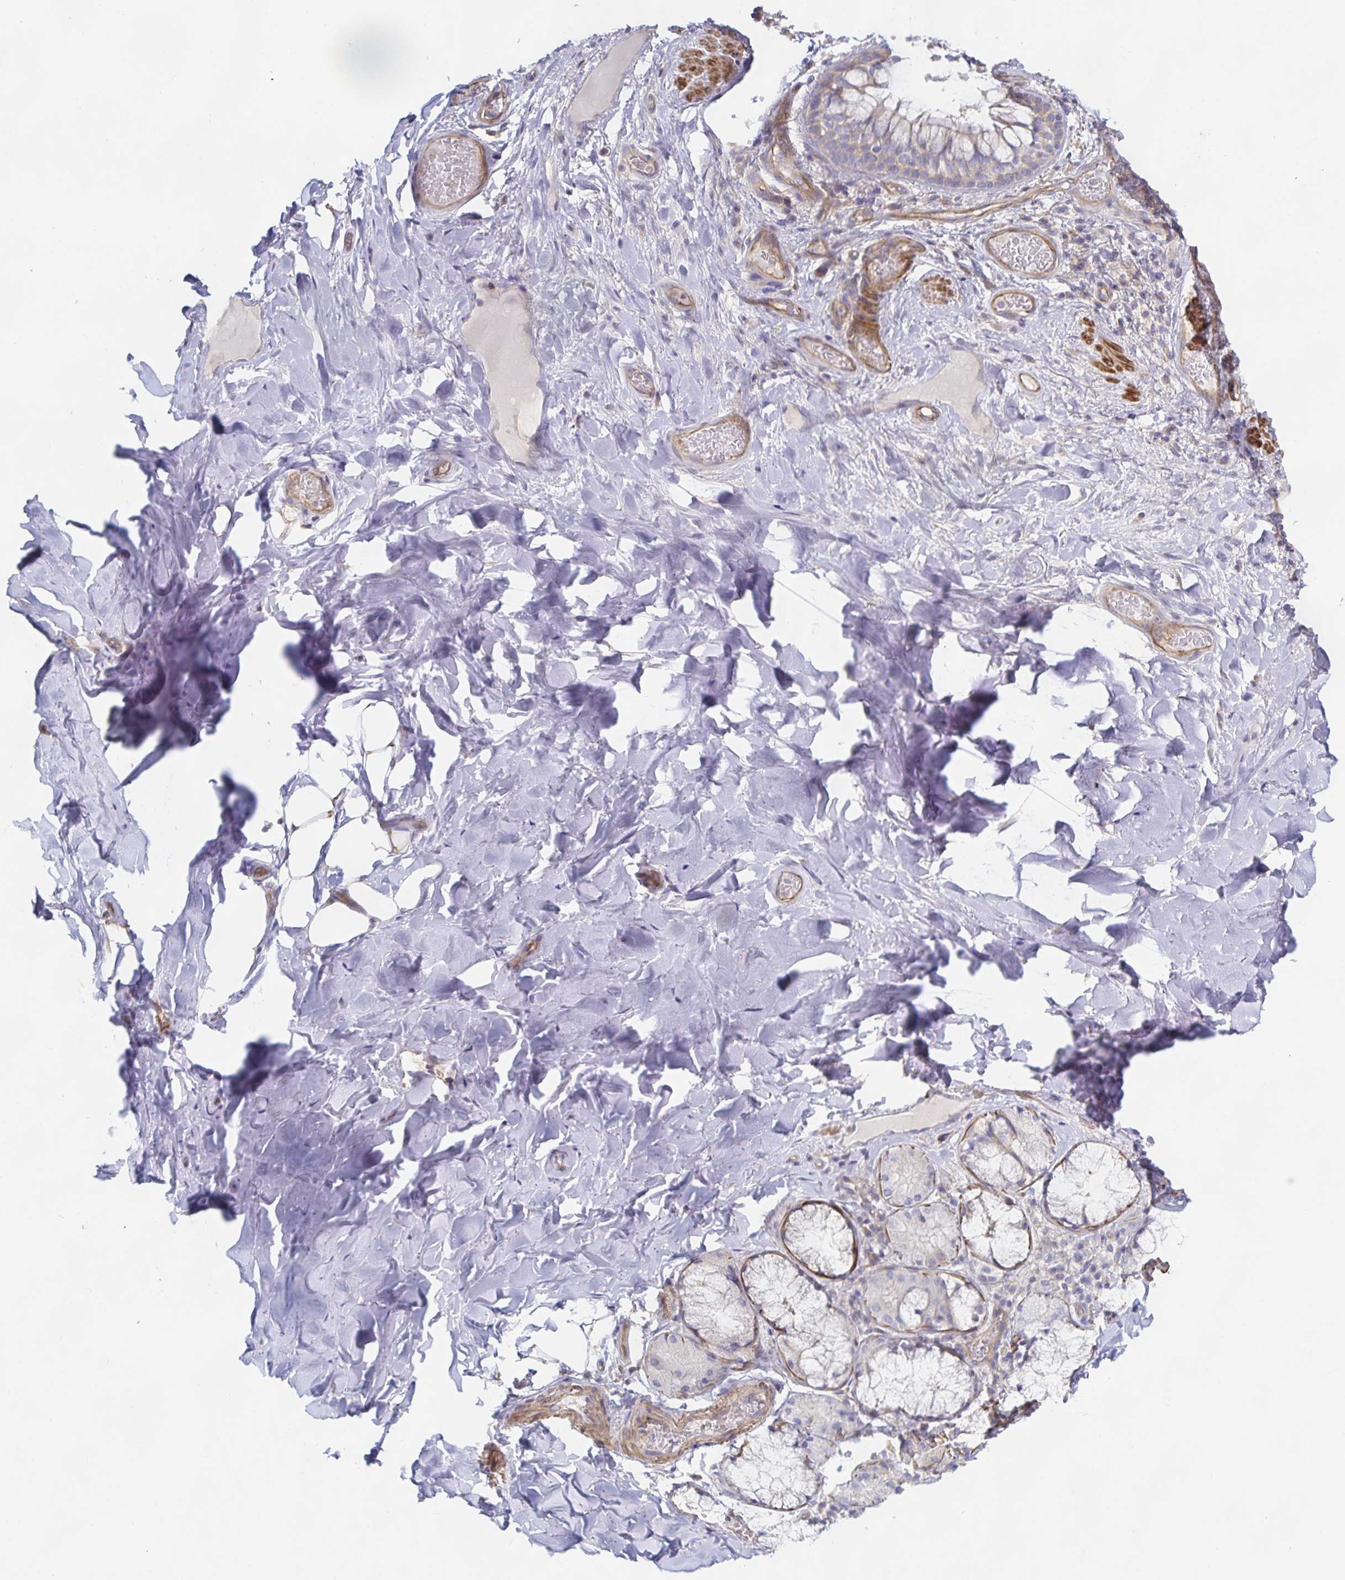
{"staining": {"intensity": "negative", "quantity": "none", "location": "none"}, "tissue": "adipose tissue", "cell_type": "Adipocytes", "image_type": "normal", "snomed": [{"axis": "morphology", "description": "Normal tissue, NOS"}, {"axis": "topography", "description": "Cartilage tissue"}, {"axis": "topography", "description": "Bronchus"}], "caption": "Immunohistochemistry micrograph of normal adipose tissue: human adipose tissue stained with DAB reveals no significant protein staining in adipocytes.", "gene": "METTL22", "patient": {"sex": "male", "age": 64}}